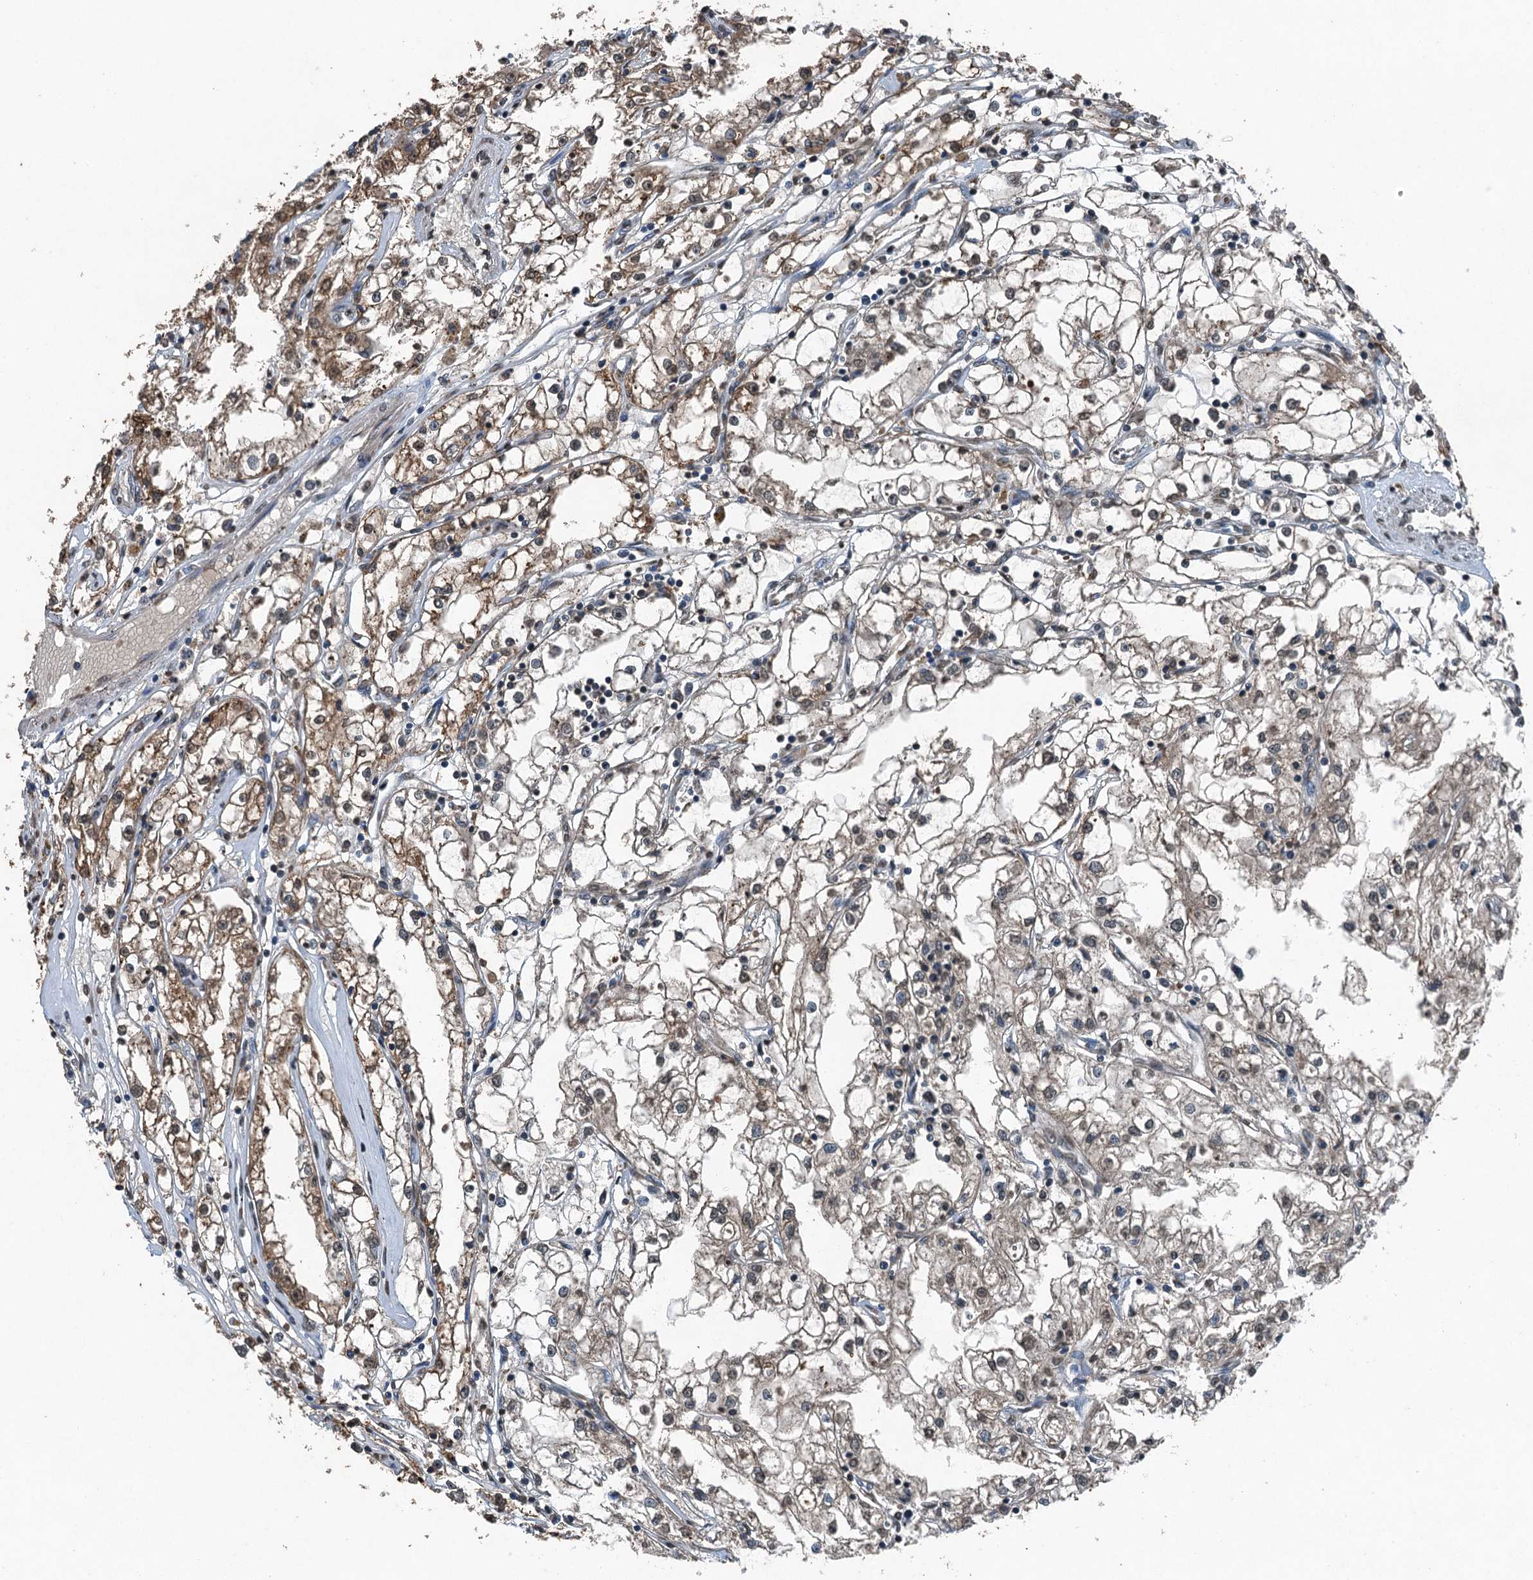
{"staining": {"intensity": "moderate", "quantity": "<25%", "location": "cytoplasmic/membranous"}, "tissue": "renal cancer", "cell_type": "Tumor cells", "image_type": "cancer", "snomed": [{"axis": "morphology", "description": "Adenocarcinoma, NOS"}, {"axis": "topography", "description": "Kidney"}], "caption": "Human adenocarcinoma (renal) stained for a protein (brown) exhibits moderate cytoplasmic/membranous positive staining in about <25% of tumor cells.", "gene": "TCTN1", "patient": {"sex": "male", "age": 56}}